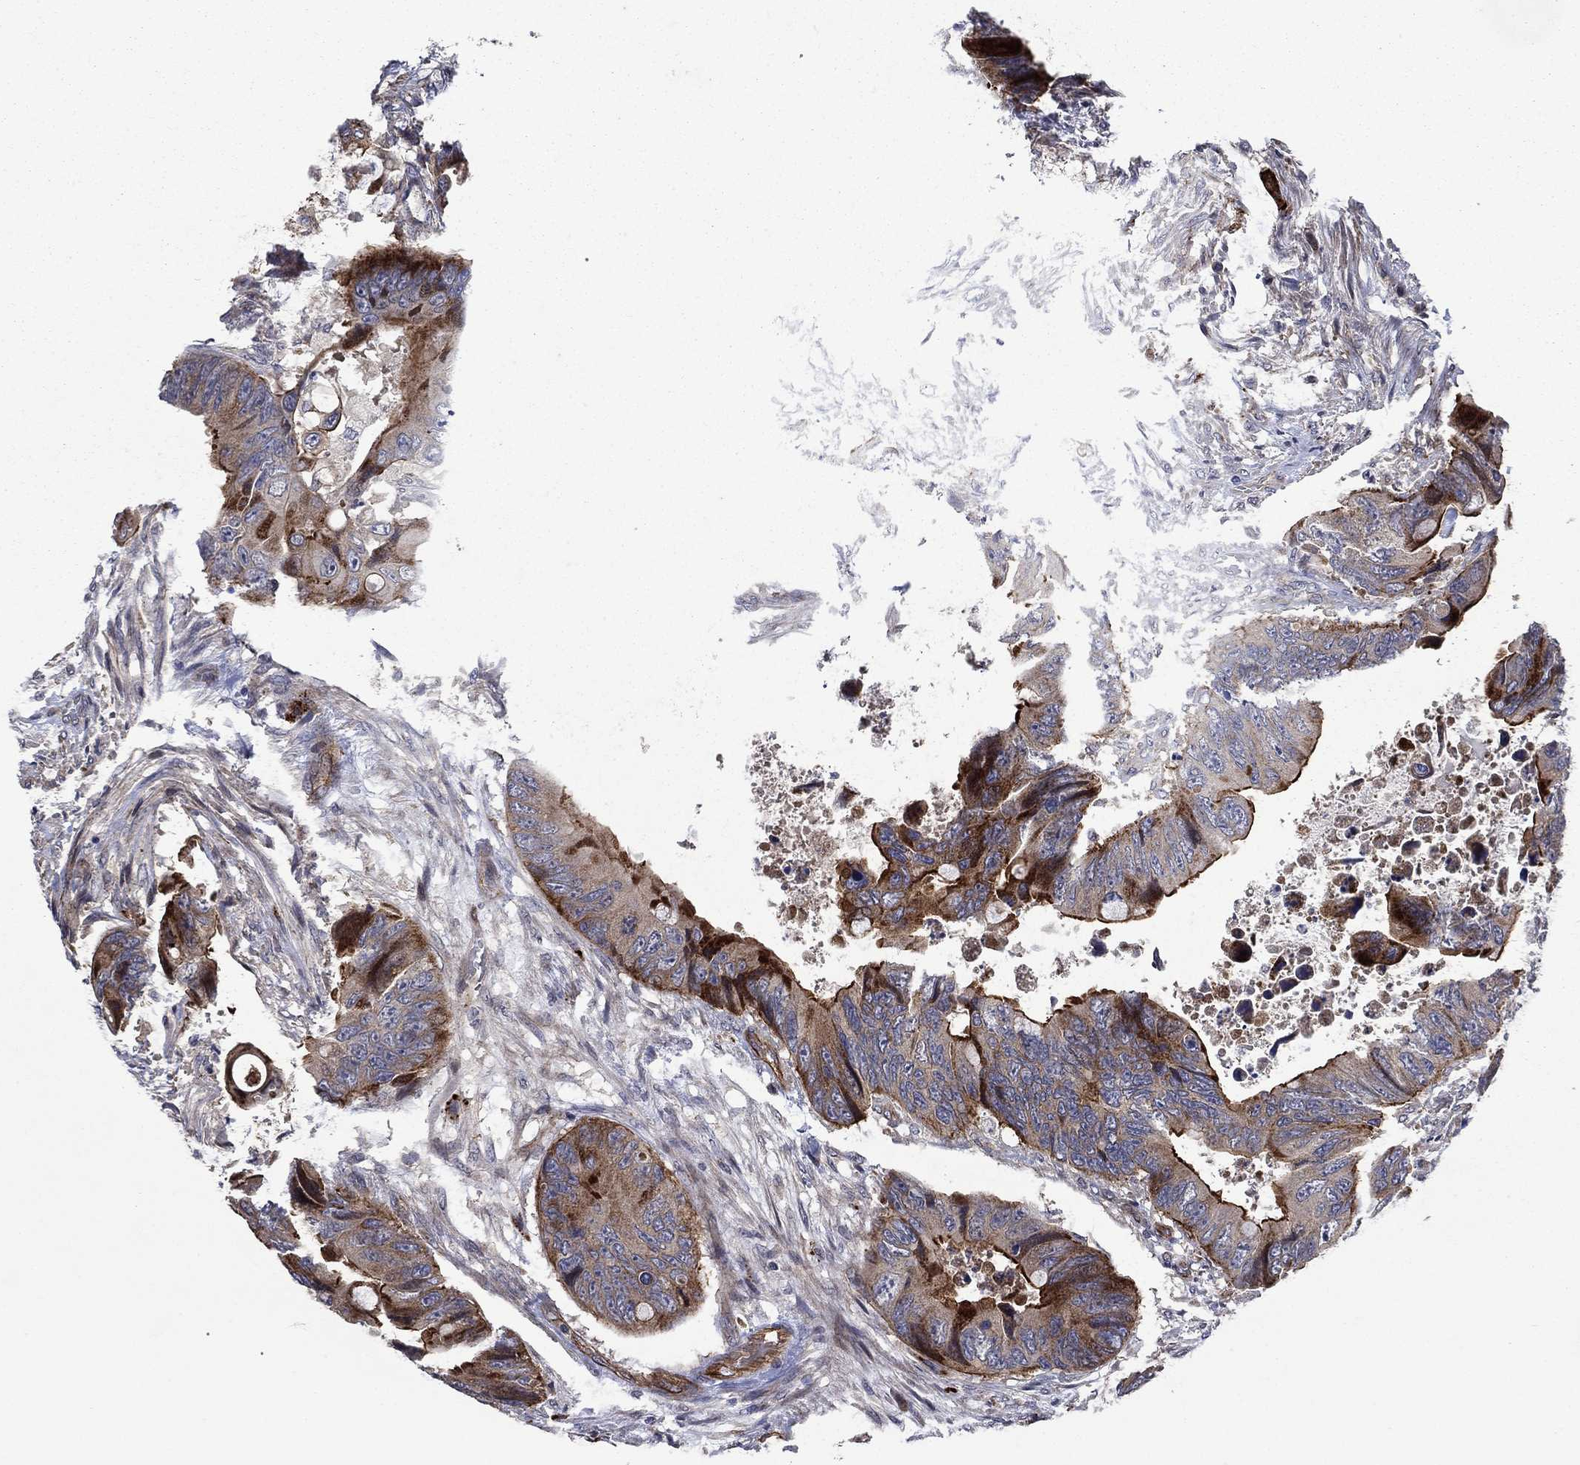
{"staining": {"intensity": "strong", "quantity": "25%-75%", "location": "cytoplasmic/membranous"}, "tissue": "colorectal cancer", "cell_type": "Tumor cells", "image_type": "cancer", "snomed": [{"axis": "morphology", "description": "Adenocarcinoma, NOS"}, {"axis": "topography", "description": "Rectum"}], "caption": "Human colorectal cancer (adenocarcinoma) stained for a protein (brown) reveals strong cytoplasmic/membranous positive positivity in approximately 25%-75% of tumor cells.", "gene": "SLC7A1", "patient": {"sex": "male", "age": 63}}